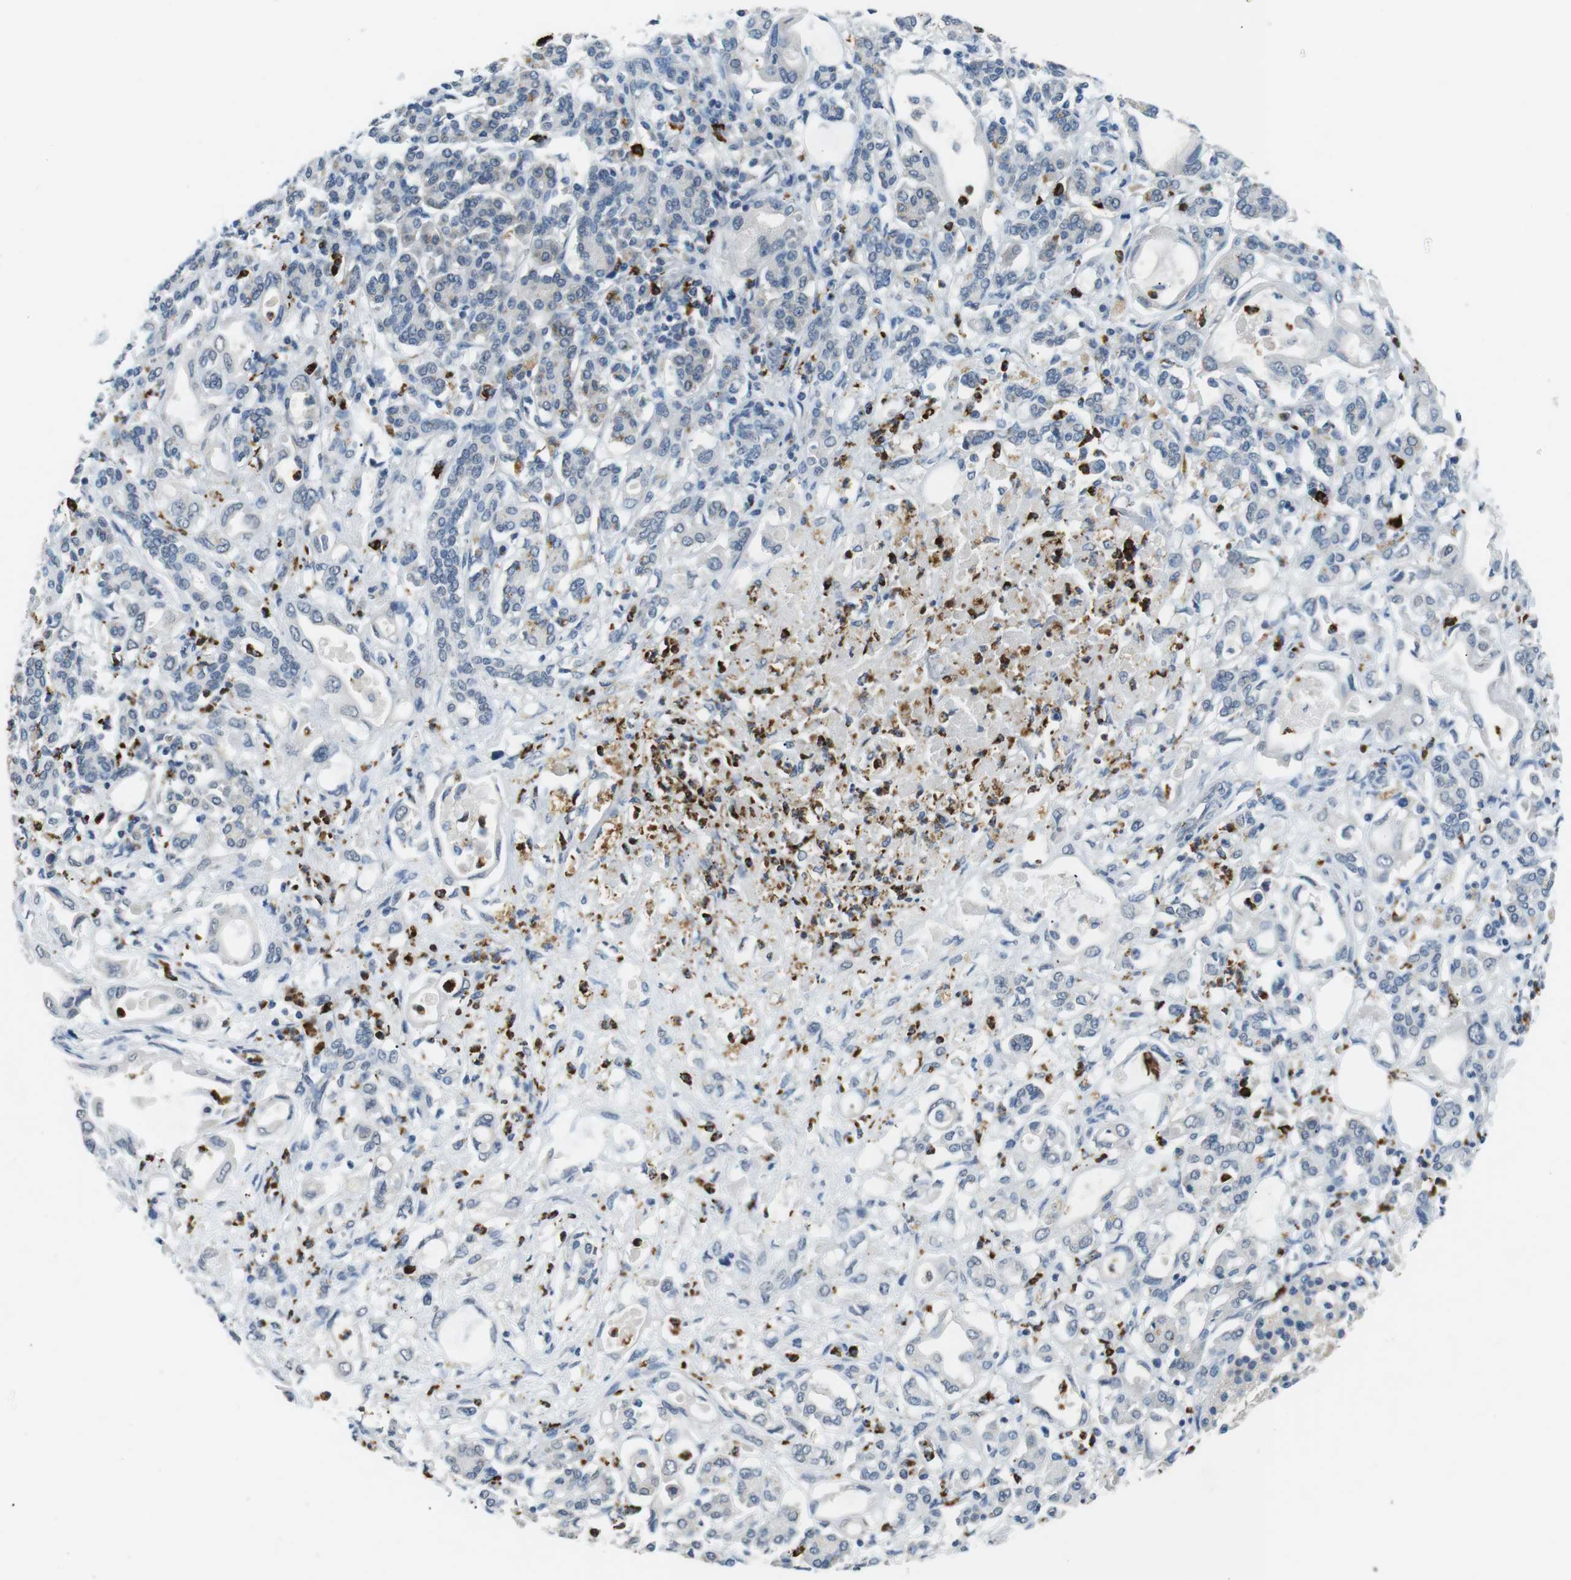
{"staining": {"intensity": "negative", "quantity": "none", "location": "none"}, "tissue": "pancreatic cancer", "cell_type": "Tumor cells", "image_type": "cancer", "snomed": [{"axis": "morphology", "description": "Adenocarcinoma, NOS"}, {"axis": "topography", "description": "Pancreas"}], "caption": "Histopathology image shows no significant protein expression in tumor cells of pancreatic adenocarcinoma. (DAB (3,3'-diaminobenzidine) immunohistochemistry, high magnification).", "gene": "GZMM", "patient": {"sex": "female", "age": 57}}